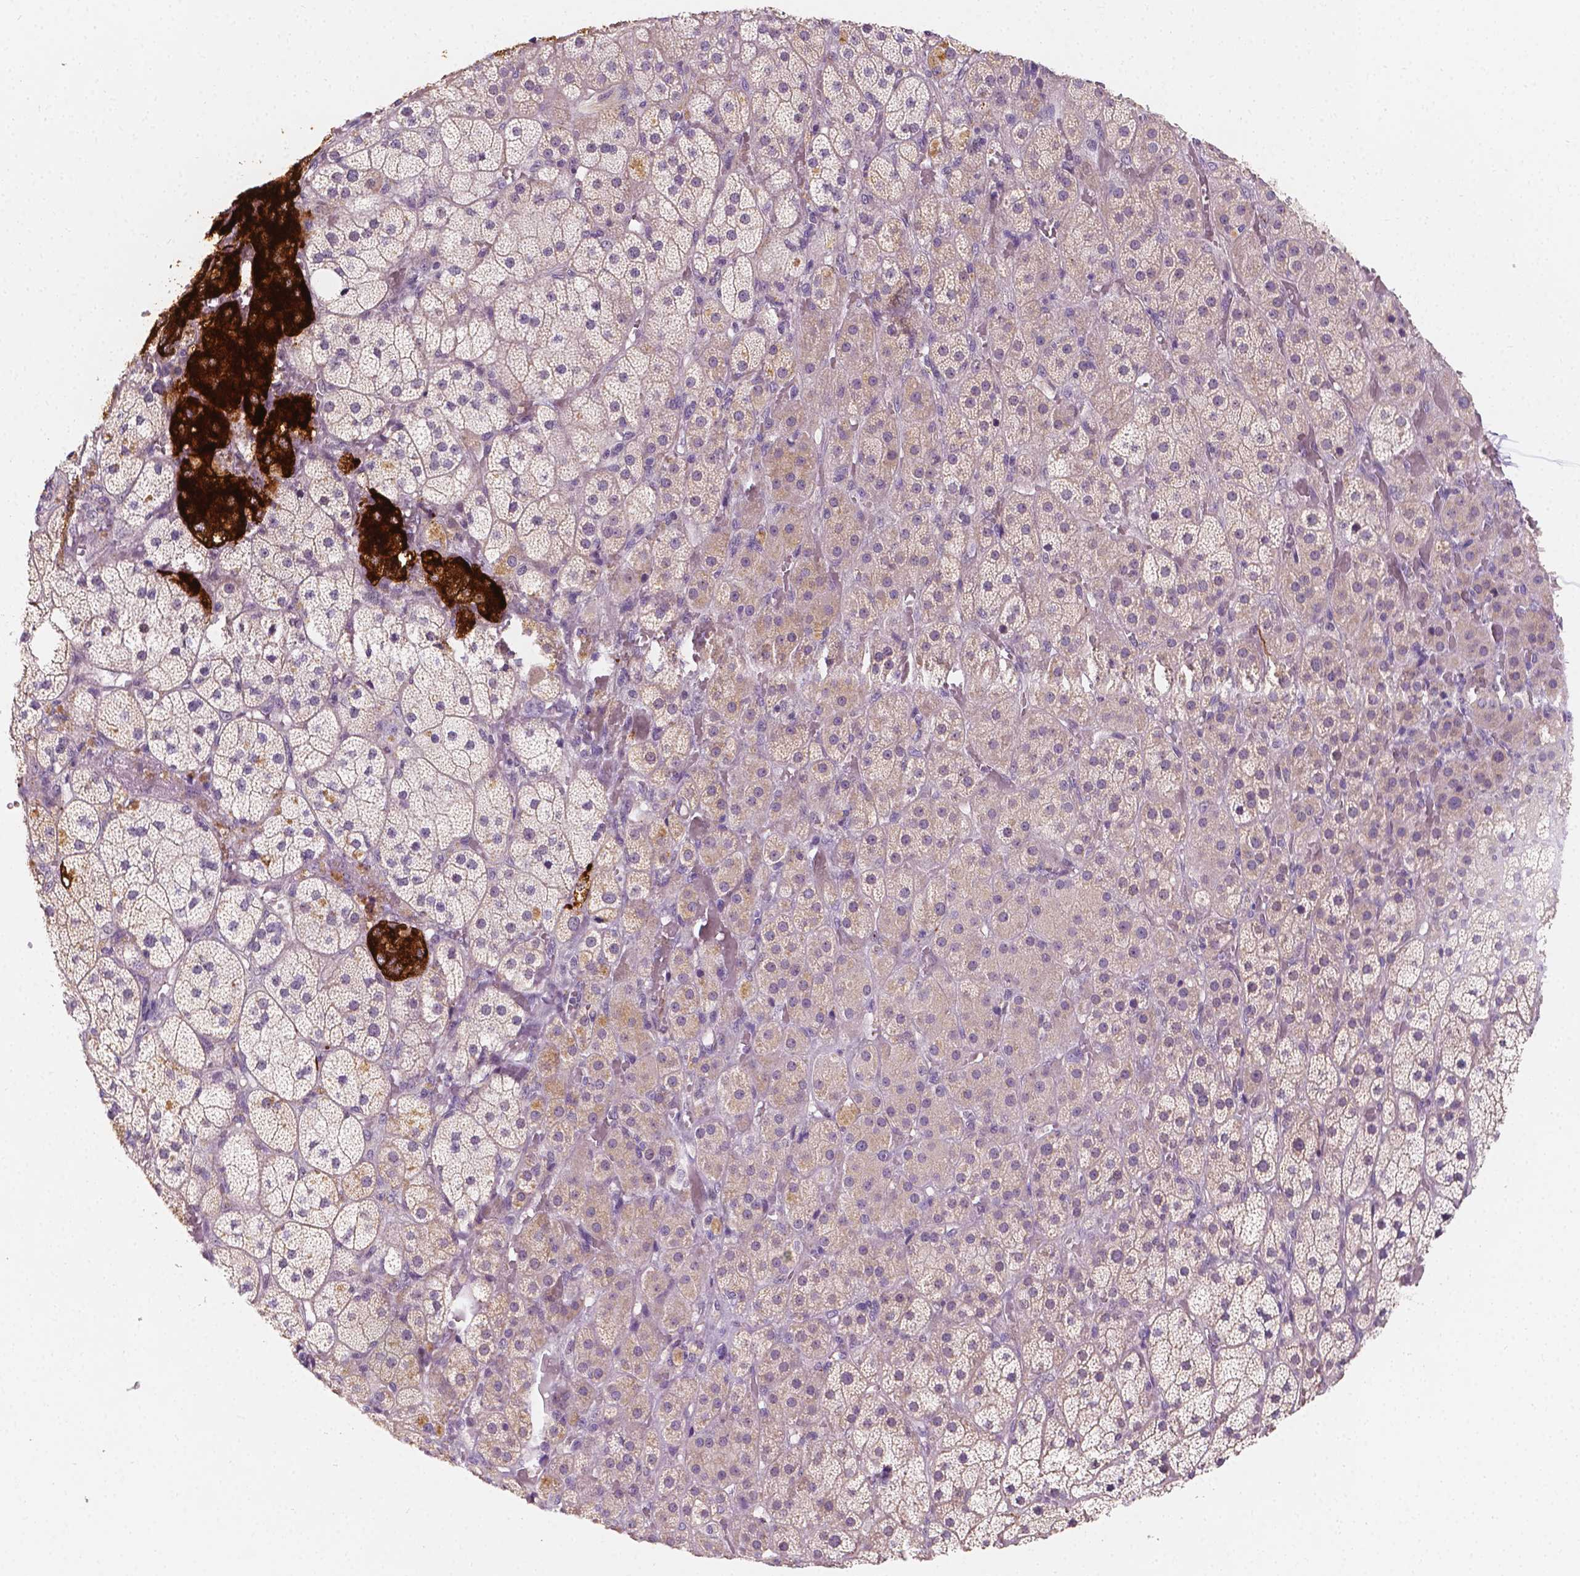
{"staining": {"intensity": "strong", "quantity": "<25%", "location": "cytoplasmic/membranous"}, "tissue": "adrenal gland", "cell_type": "Glandular cells", "image_type": "normal", "snomed": [{"axis": "morphology", "description": "Normal tissue, NOS"}, {"axis": "topography", "description": "Adrenal gland"}], "caption": "DAB (3,3'-diaminobenzidine) immunohistochemical staining of normal adrenal gland shows strong cytoplasmic/membranous protein positivity in approximately <25% of glandular cells. The staining is performed using DAB (3,3'-diaminobenzidine) brown chromogen to label protein expression. The nuclei are counter-stained blue using hematoxylin.", "gene": "SIRT2", "patient": {"sex": "male", "age": 57}}